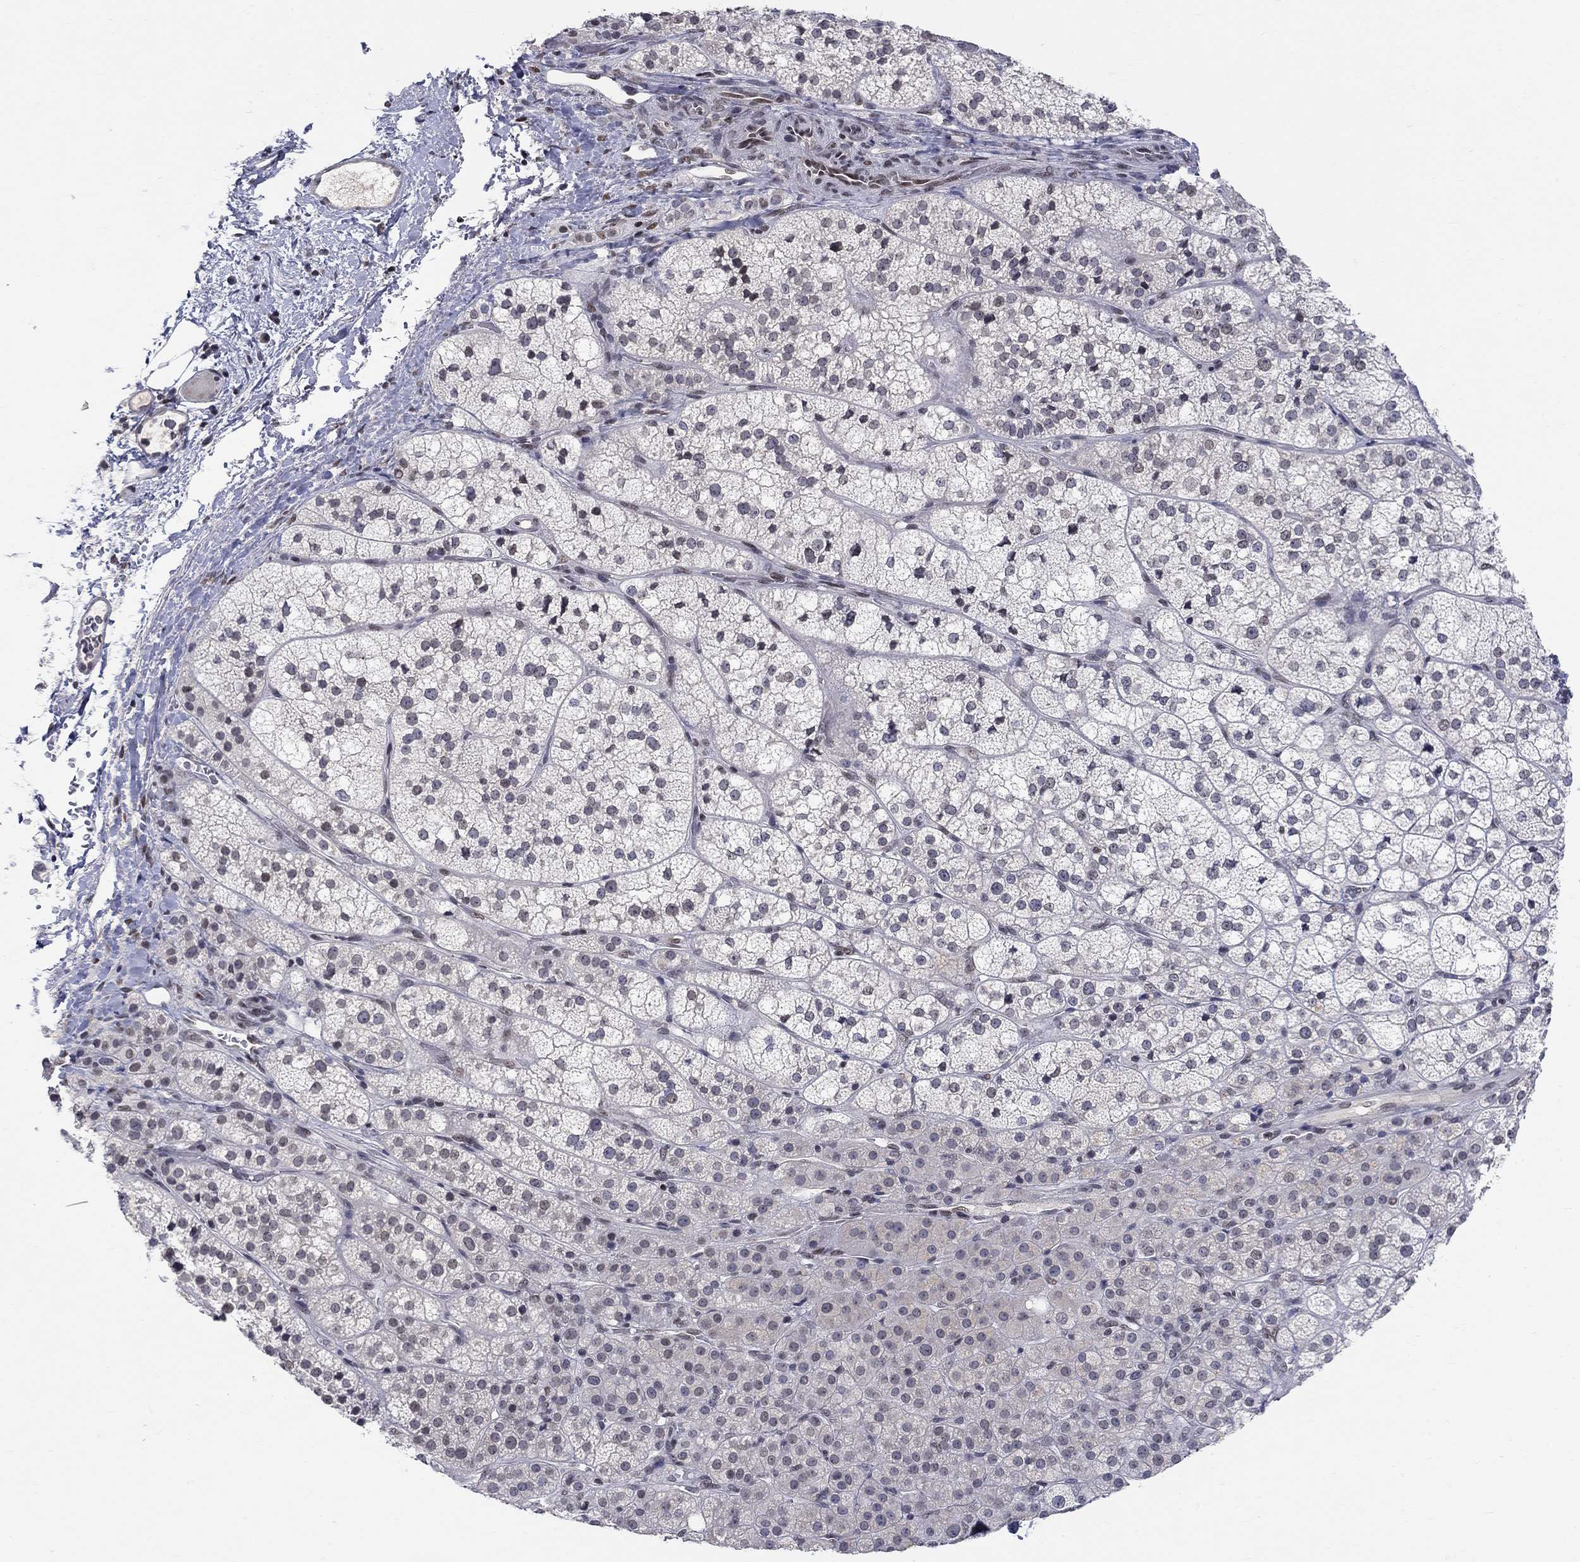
{"staining": {"intensity": "negative", "quantity": "none", "location": "none"}, "tissue": "adrenal gland", "cell_type": "Glandular cells", "image_type": "normal", "snomed": [{"axis": "morphology", "description": "Normal tissue, NOS"}, {"axis": "topography", "description": "Adrenal gland"}], "caption": "The photomicrograph displays no staining of glandular cells in unremarkable adrenal gland.", "gene": "KLF12", "patient": {"sex": "female", "age": 60}}